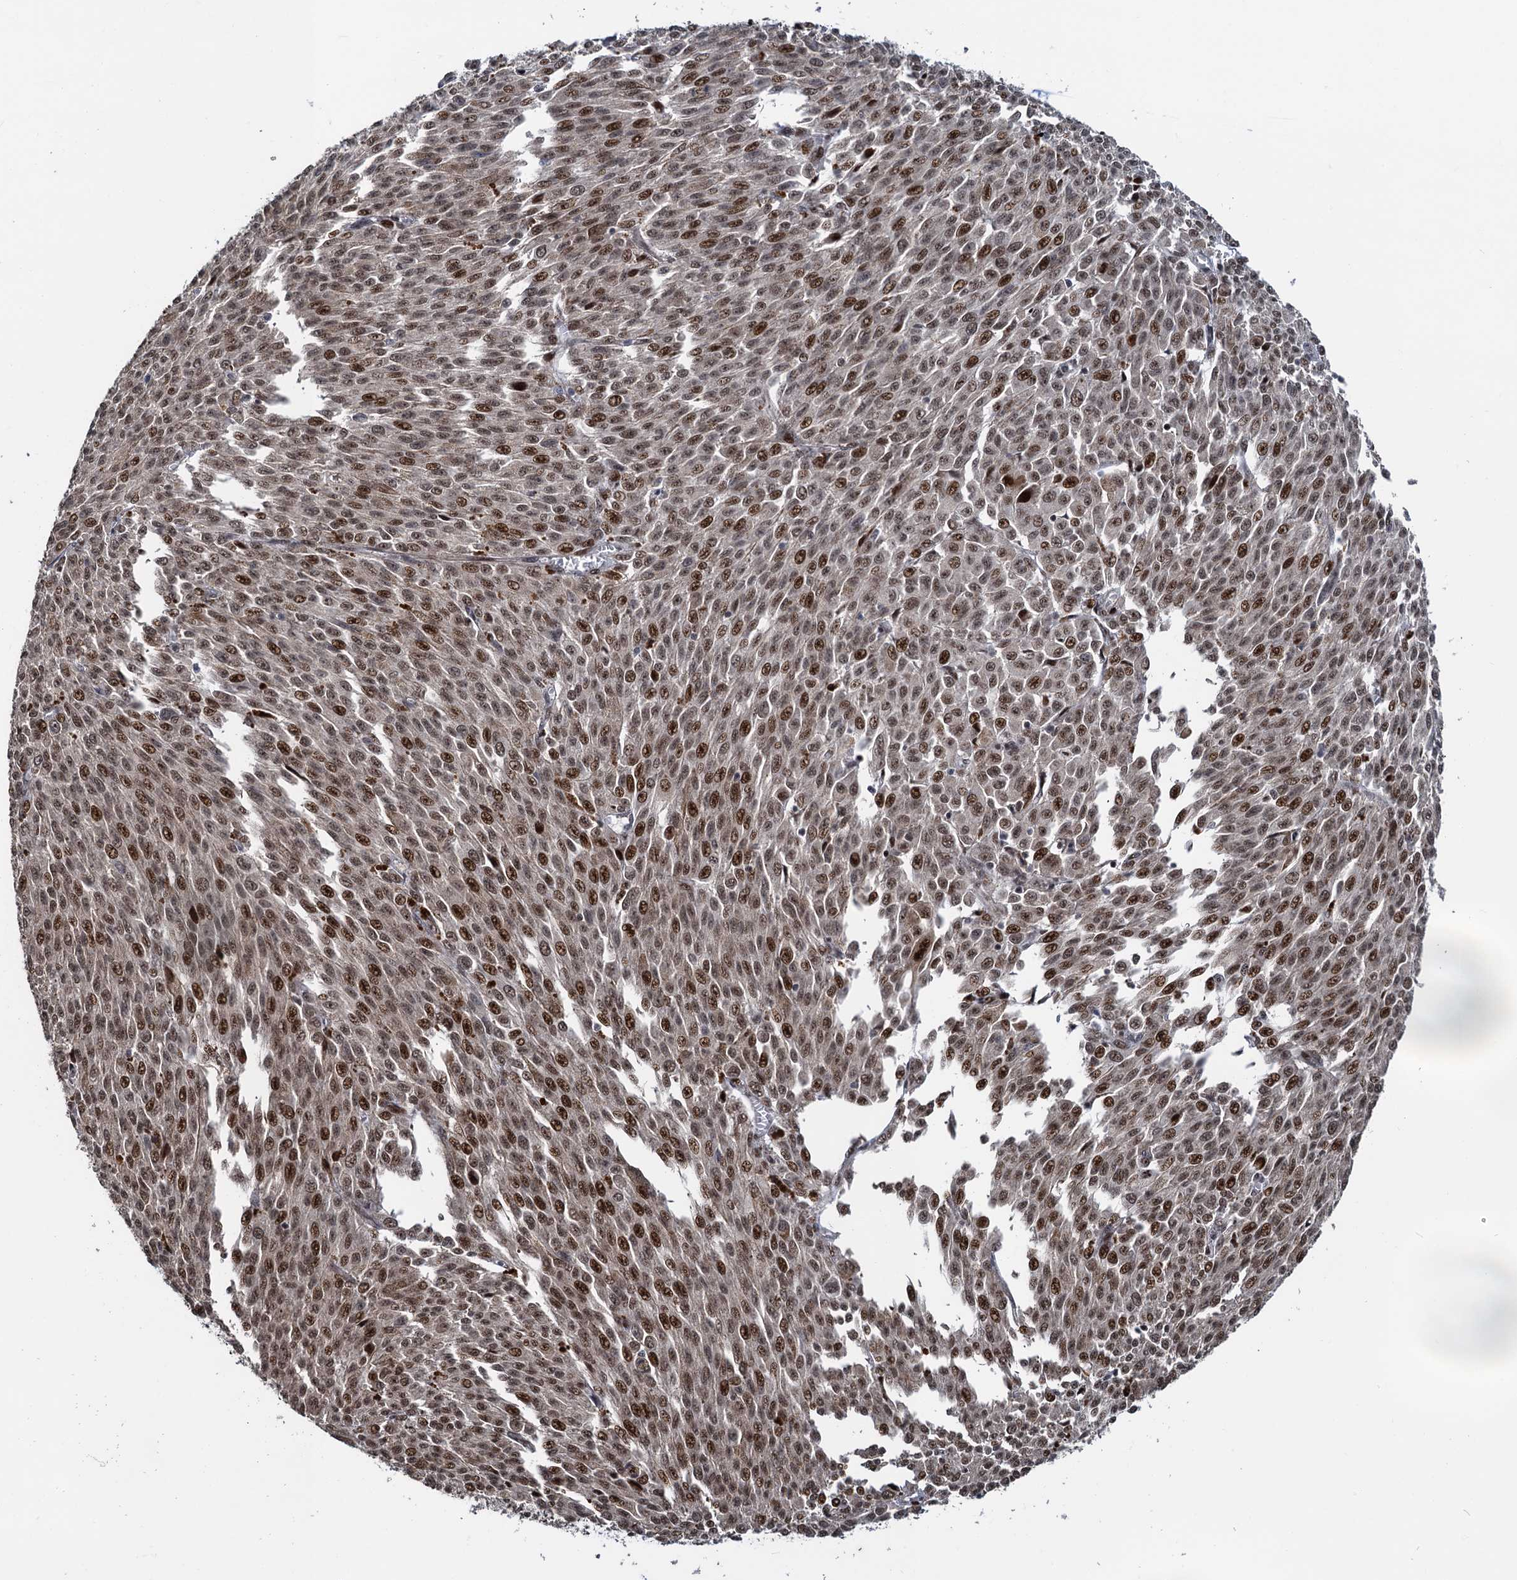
{"staining": {"intensity": "moderate", "quantity": ">75%", "location": "nuclear"}, "tissue": "melanoma", "cell_type": "Tumor cells", "image_type": "cancer", "snomed": [{"axis": "morphology", "description": "Malignant melanoma, NOS"}, {"axis": "topography", "description": "Skin"}], "caption": "Tumor cells display moderate nuclear expression in approximately >75% of cells in malignant melanoma.", "gene": "ATOSA", "patient": {"sex": "female", "age": 52}}